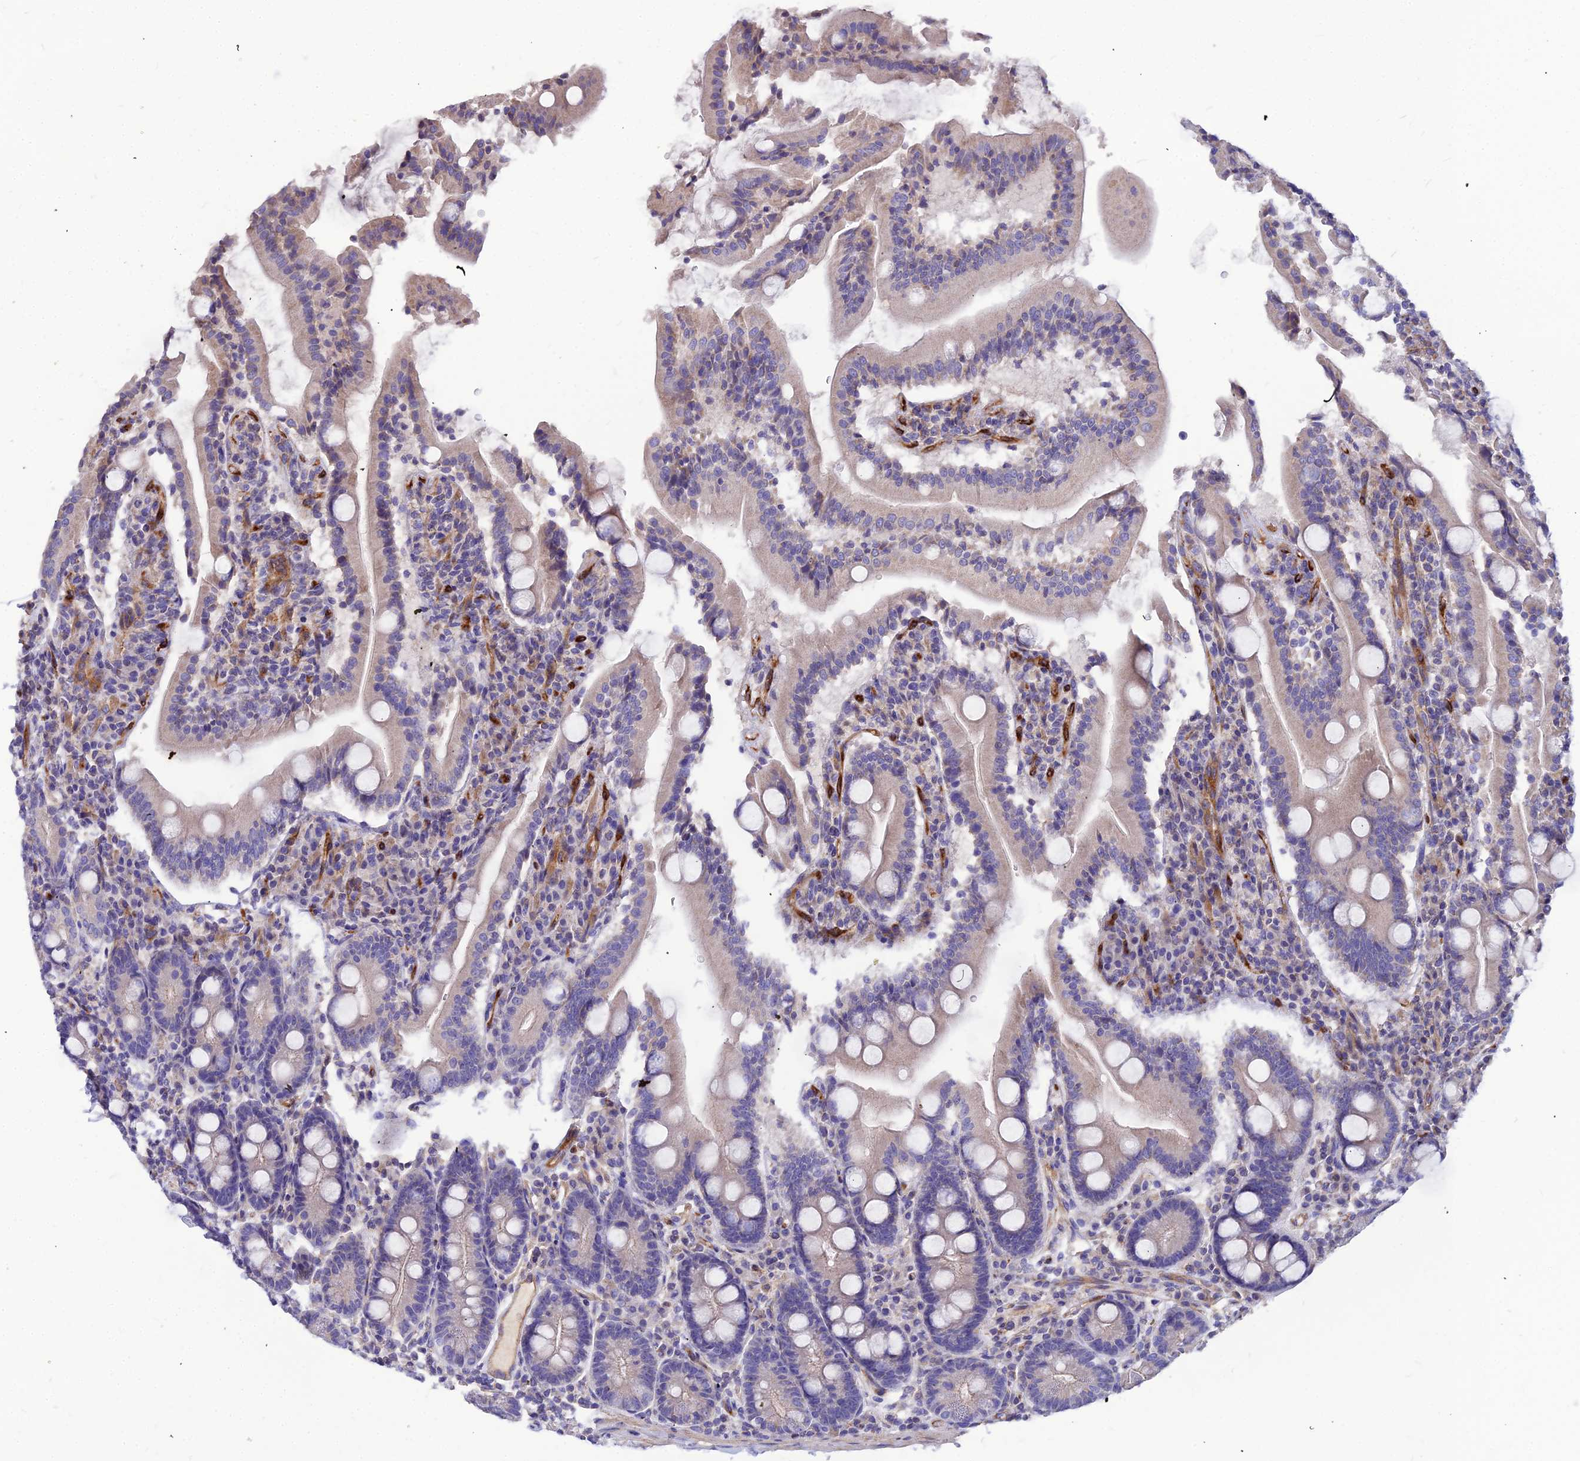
{"staining": {"intensity": "weak", "quantity": "25%-75%", "location": "cytoplasmic/membranous"}, "tissue": "duodenum", "cell_type": "Glandular cells", "image_type": "normal", "snomed": [{"axis": "morphology", "description": "Normal tissue, NOS"}, {"axis": "topography", "description": "Duodenum"}], "caption": "Approximately 25%-75% of glandular cells in unremarkable duodenum reveal weak cytoplasmic/membranous protein expression as visualized by brown immunohistochemical staining.", "gene": "ASPHD1", "patient": {"sex": "male", "age": 35}}